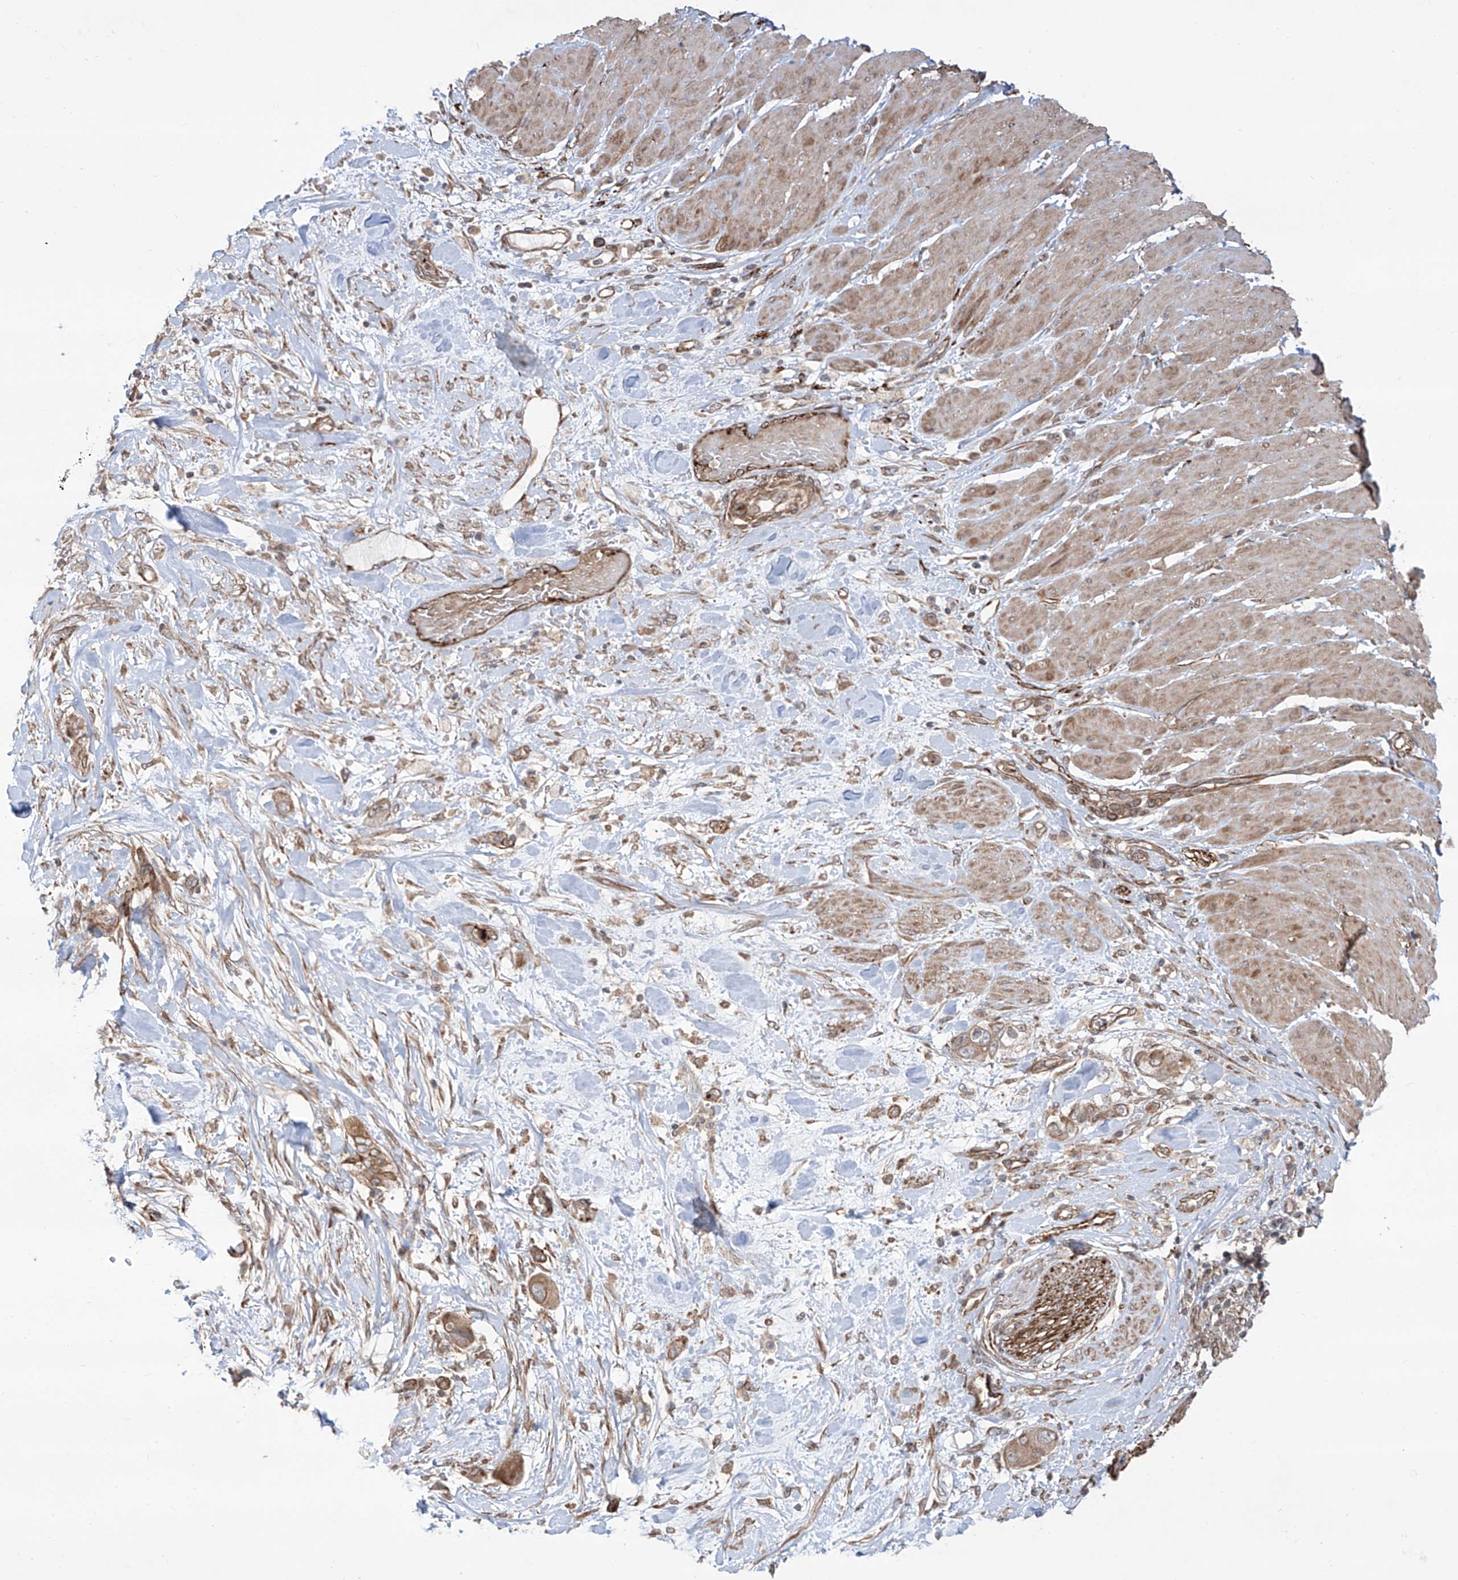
{"staining": {"intensity": "weak", "quantity": ">75%", "location": "cytoplasmic/membranous"}, "tissue": "pancreatic cancer", "cell_type": "Tumor cells", "image_type": "cancer", "snomed": [{"axis": "morphology", "description": "Adenocarcinoma, NOS"}, {"axis": "topography", "description": "Pancreas"}], "caption": "Weak cytoplasmic/membranous expression is present in approximately >75% of tumor cells in pancreatic cancer (adenocarcinoma).", "gene": "APAF1", "patient": {"sex": "male", "age": 68}}